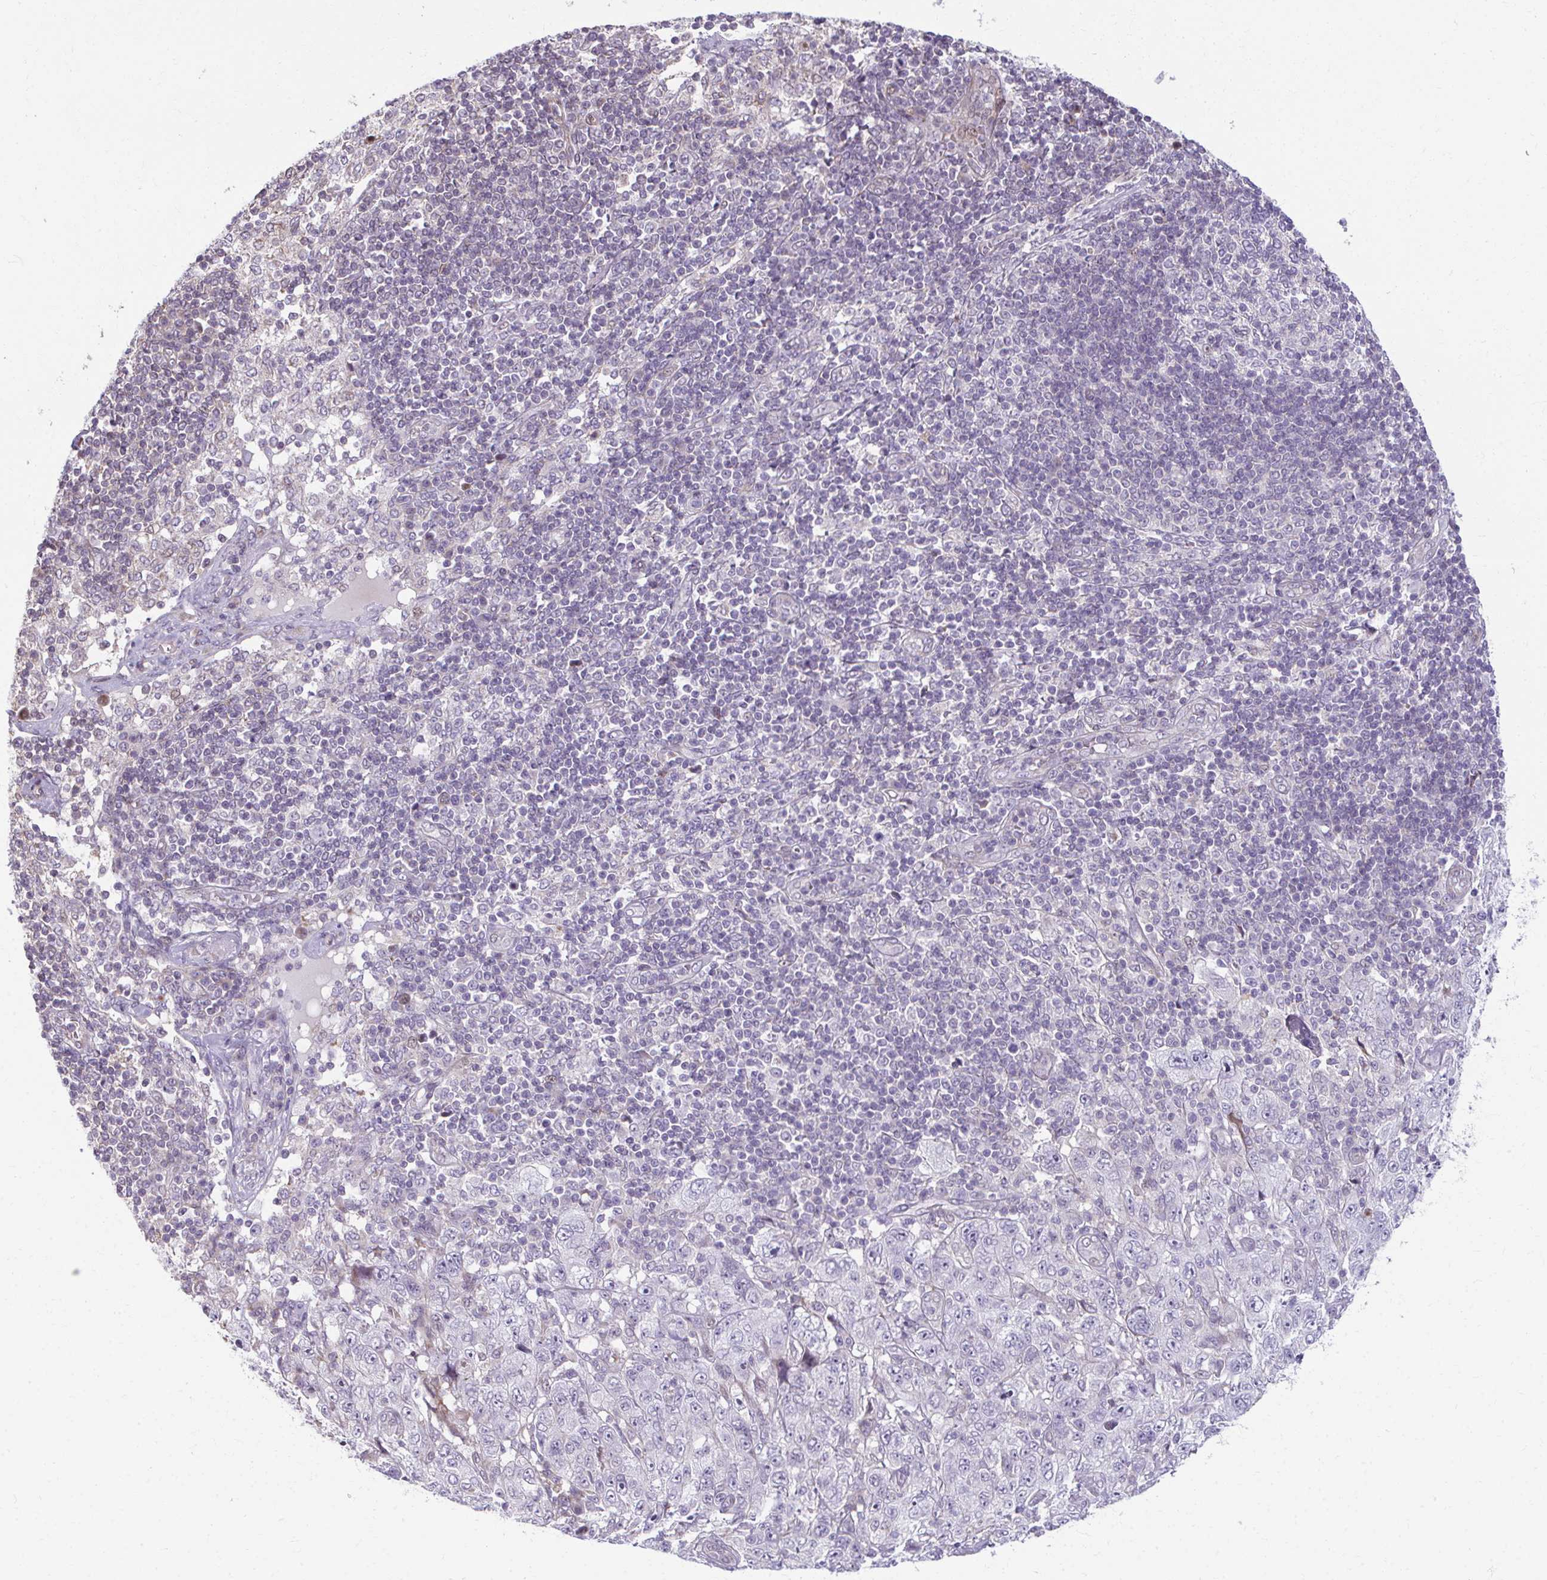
{"staining": {"intensity": "negative", "quantity": "none", "location": "none"}, "tissue": "pancreatic cancer", "cell_type": "Tumor cells", "image_type": "cancer", "snomed": [{"axis": "morphology", "description": "Adenocarcinoma, NOS"}, {"axis": "topography", "description": "Pancreas"}], "caption": "IHC of human adenocarcinoma (pancreatic) exhibits no staining in tumor cells.", "gene": "MAF1", "patient": {"sex": "male", "age": 68}}